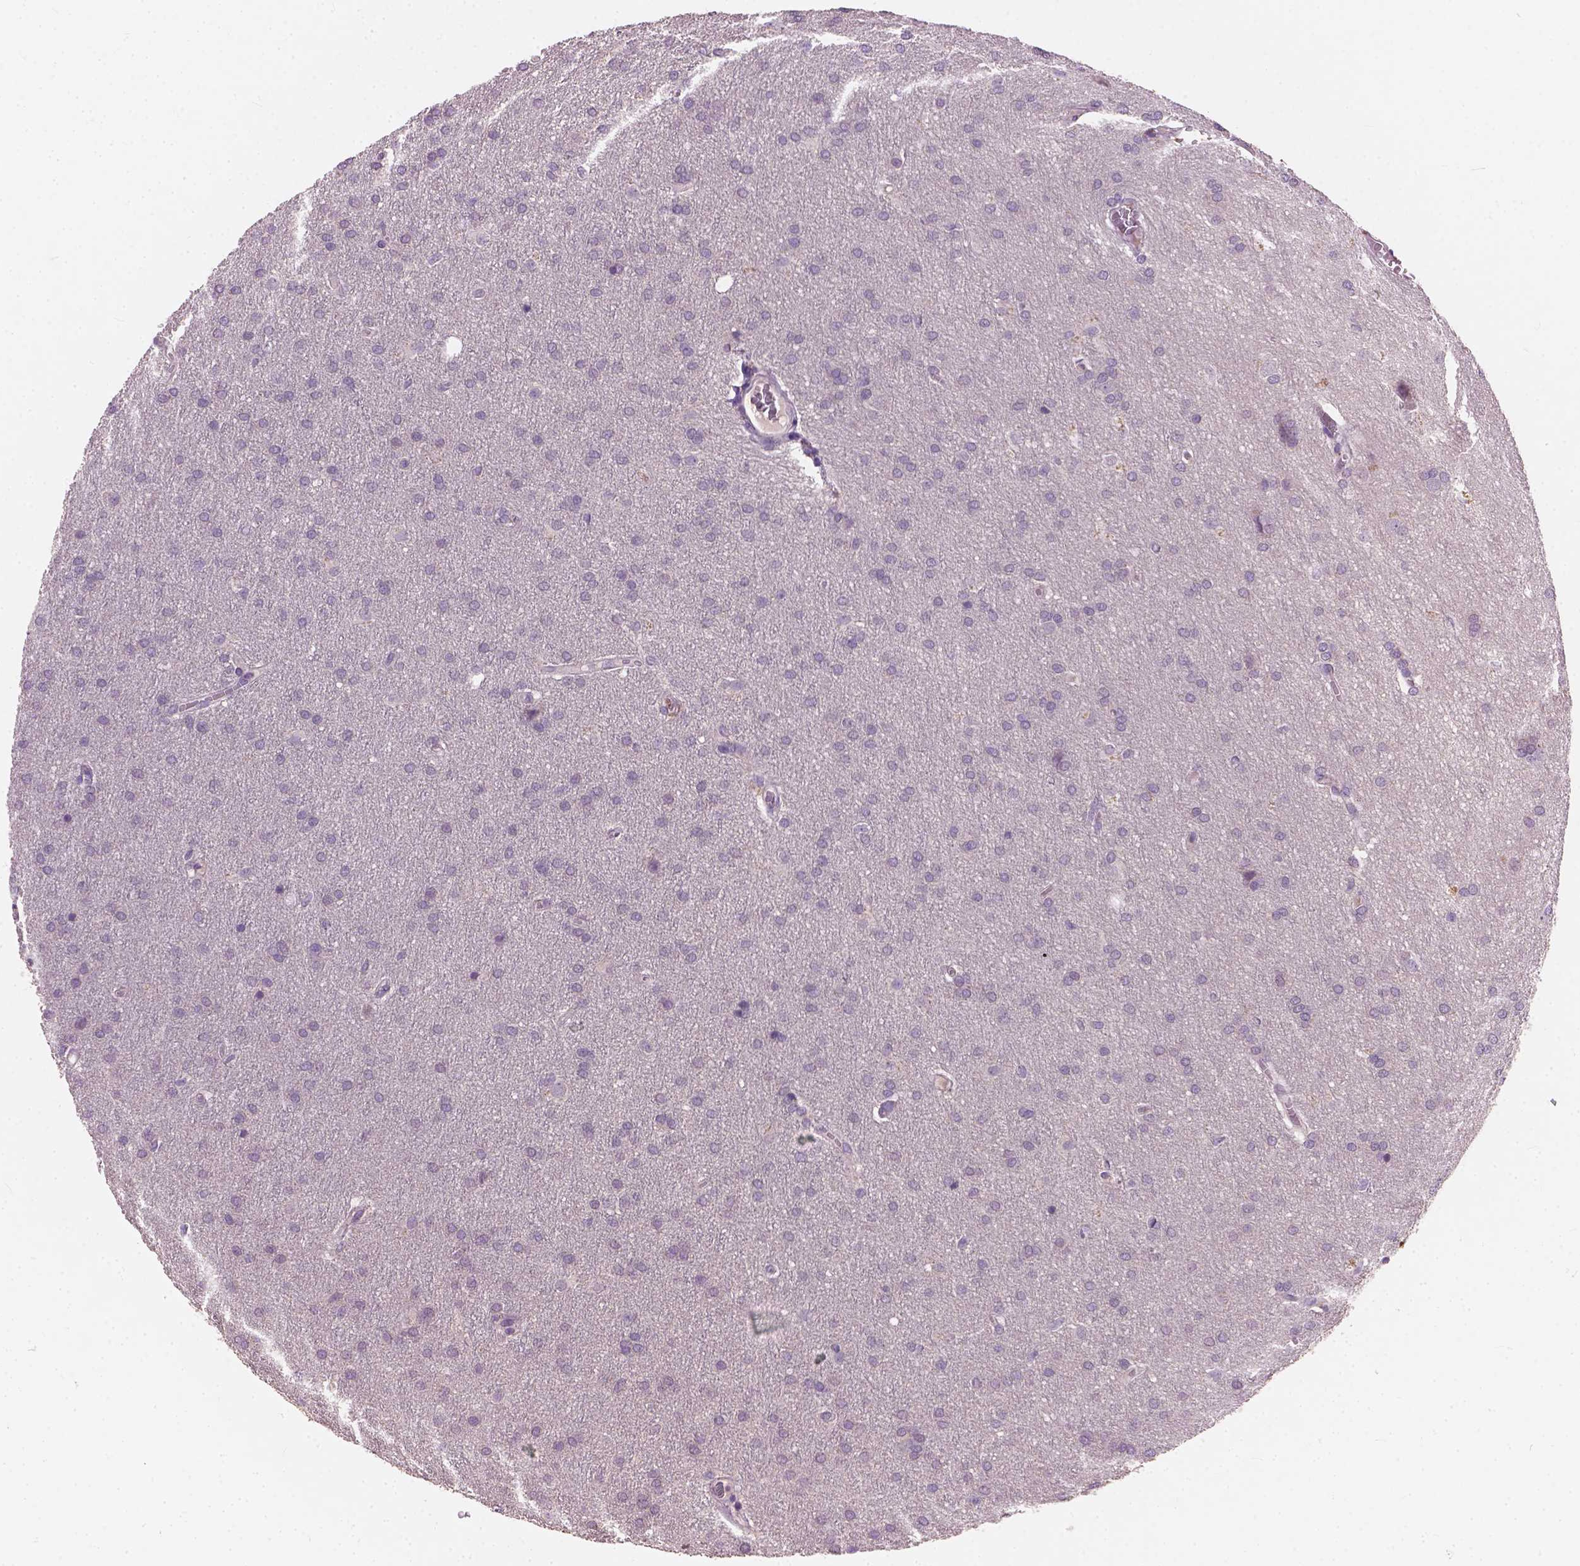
{"staining": {"intensity": "negative", "quantity": "none", "location": "none"}, "tissue": "glioma", "cell_type": "Tumor cells", "image_type": "cancer", "snomed": [{"axis": "morphology", "description": "Glioma, malignant, Low grade"}, {"axis": "topography", "description": "Brain"}], "caption": "The photomicrograph displays no staining of tumor cells in glioma. (Stains: DAB immunohistochemistry (IHC) with hematoxylin counter stain, Microscopy: brightfield microscopy at high magnification).", "gene": "KRT17", "patient": {"sex": "female", "age": 32}}